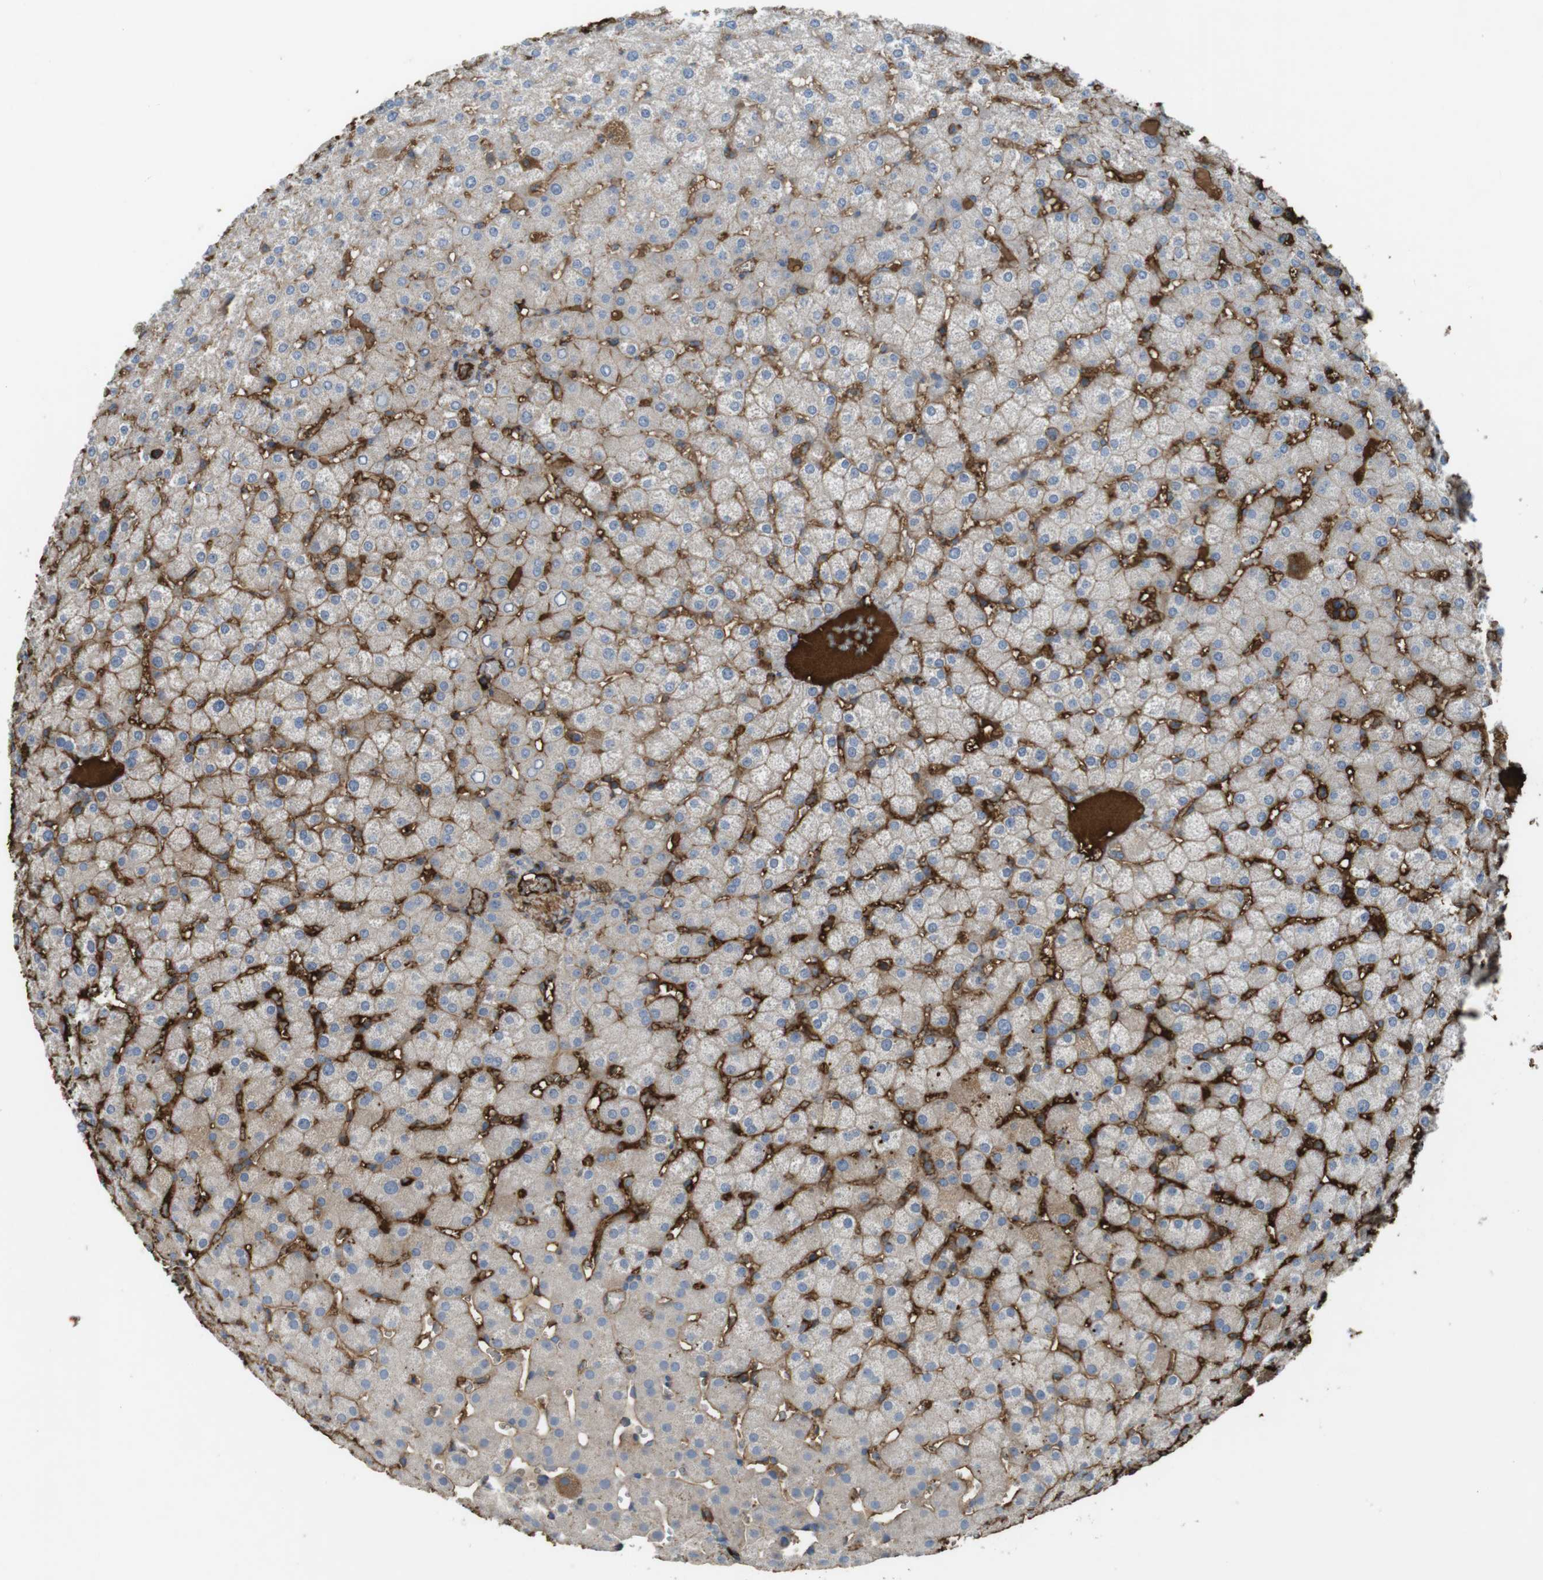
{"staining": {"intensity": "negative", "quantity": "none", "location": "none"}, "tissue": "liver", "cell_type": "Cholangiocytes", "image_type": "normal", "snomed": [{"axis": "morphology", "description": "Normal tissue, NOS"}, {"axis": "topography", "description": "Liver"}], "caption": "Immunohistochemistry photomicrograph of unremarkable liver: human liver stained with DAB displays no significant protein expression in cholangiocytes. (DAB immunohistochemistry (IHC), high magnification).", "gene": "LTBP4", "patient": {"sex": "female", "age": 32}}